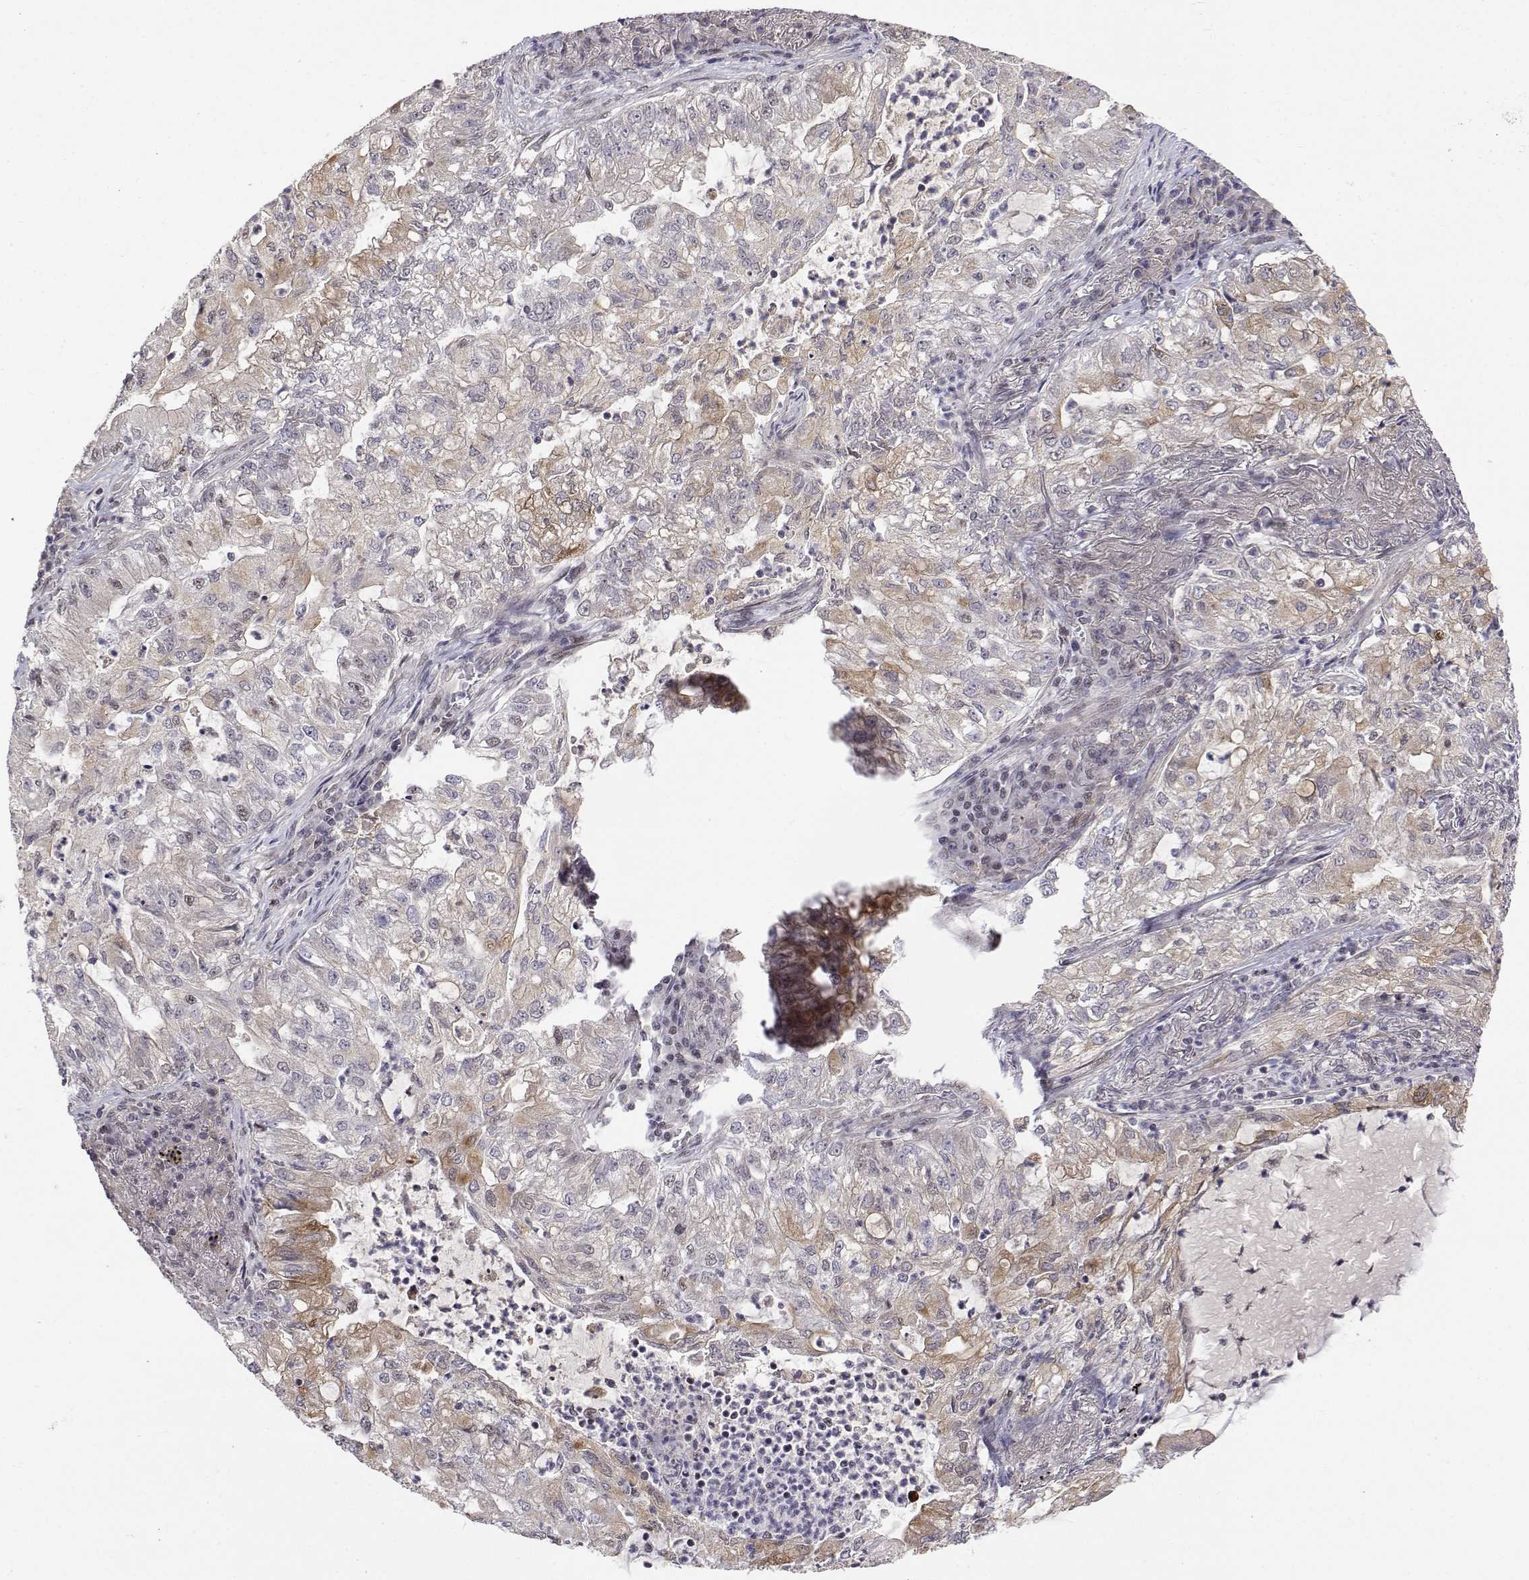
{"staining": {"intensity": "negative", "quantity": "none", "location": "none"}, "tissue": "lung cancer", "cell_type": "Tumor cells", "image_type": "cancer", "snomed": [{"axis": "morphology", "description": "Adenocarcinoma, NOS"}, {"axis": "topography", "description": "Lung"}], "caption": "This is an immunohistochemistry (IHC) histopathology image of lung cancer (adenocarcinoma). There is no staining in tumor cells.", "gene": "ITGA7", "patient": {"sex": "female", "age": 73}}